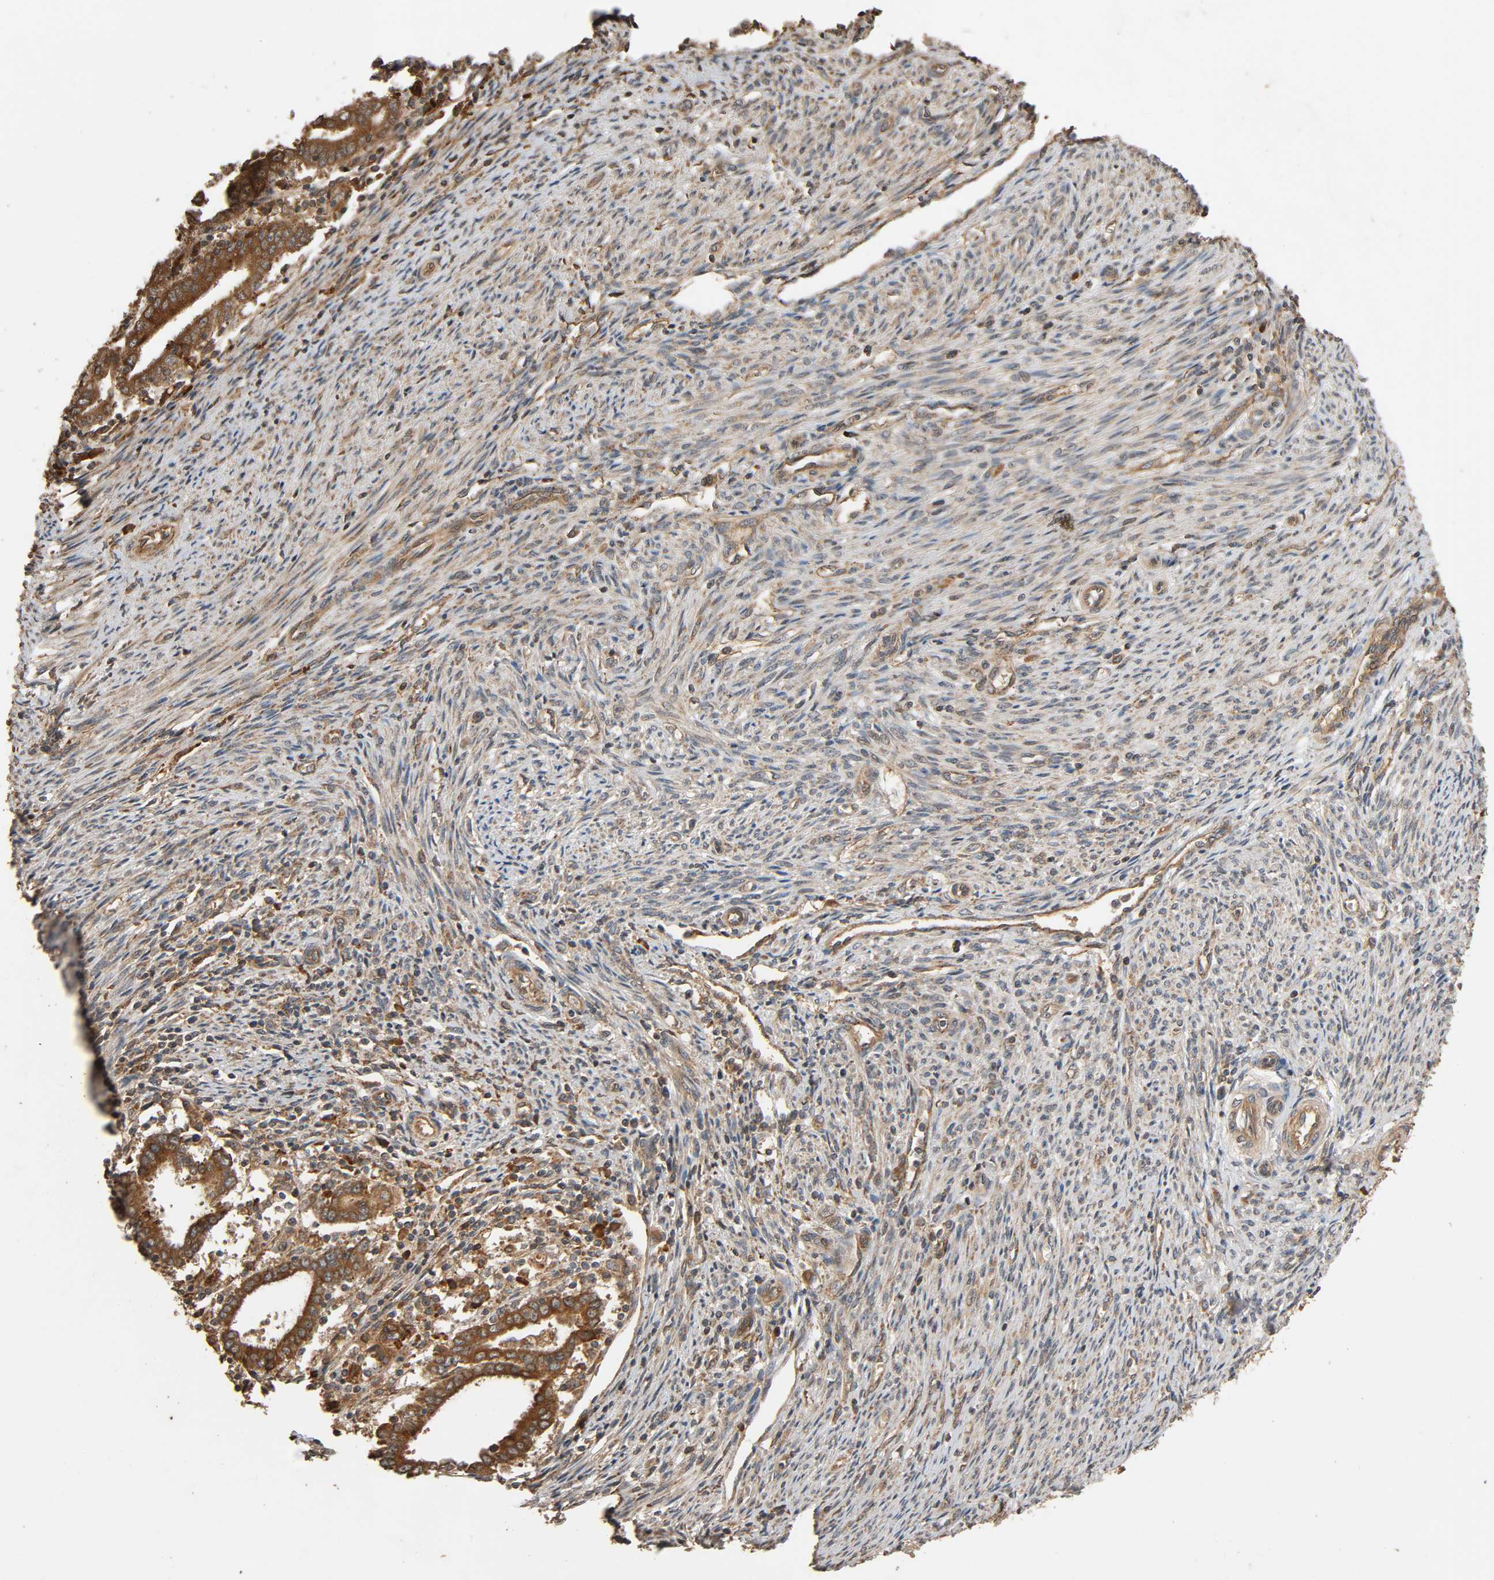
{"staining": {"intensity": "strong", "quantity": ">75%", "location": "cytoplasmic/membranous"}, "tissue": "endometrial cancer", "cell_type": "Tumor cells", "image_type": "cancer", "snomed": [{"axis": "morphology", "description": "Adenocarcinoma, NOS"}, {"axis": "topography", "description": "Uterus"}], "caption": "A high amount of strong cytoplasmic/membranous staining is present in approximately >75% of tumor cells in endometrial cancer (adenocarcinoma) tissue.", "gene": "MAP3K8", "patient": {"sex": "female", "age": 83}}